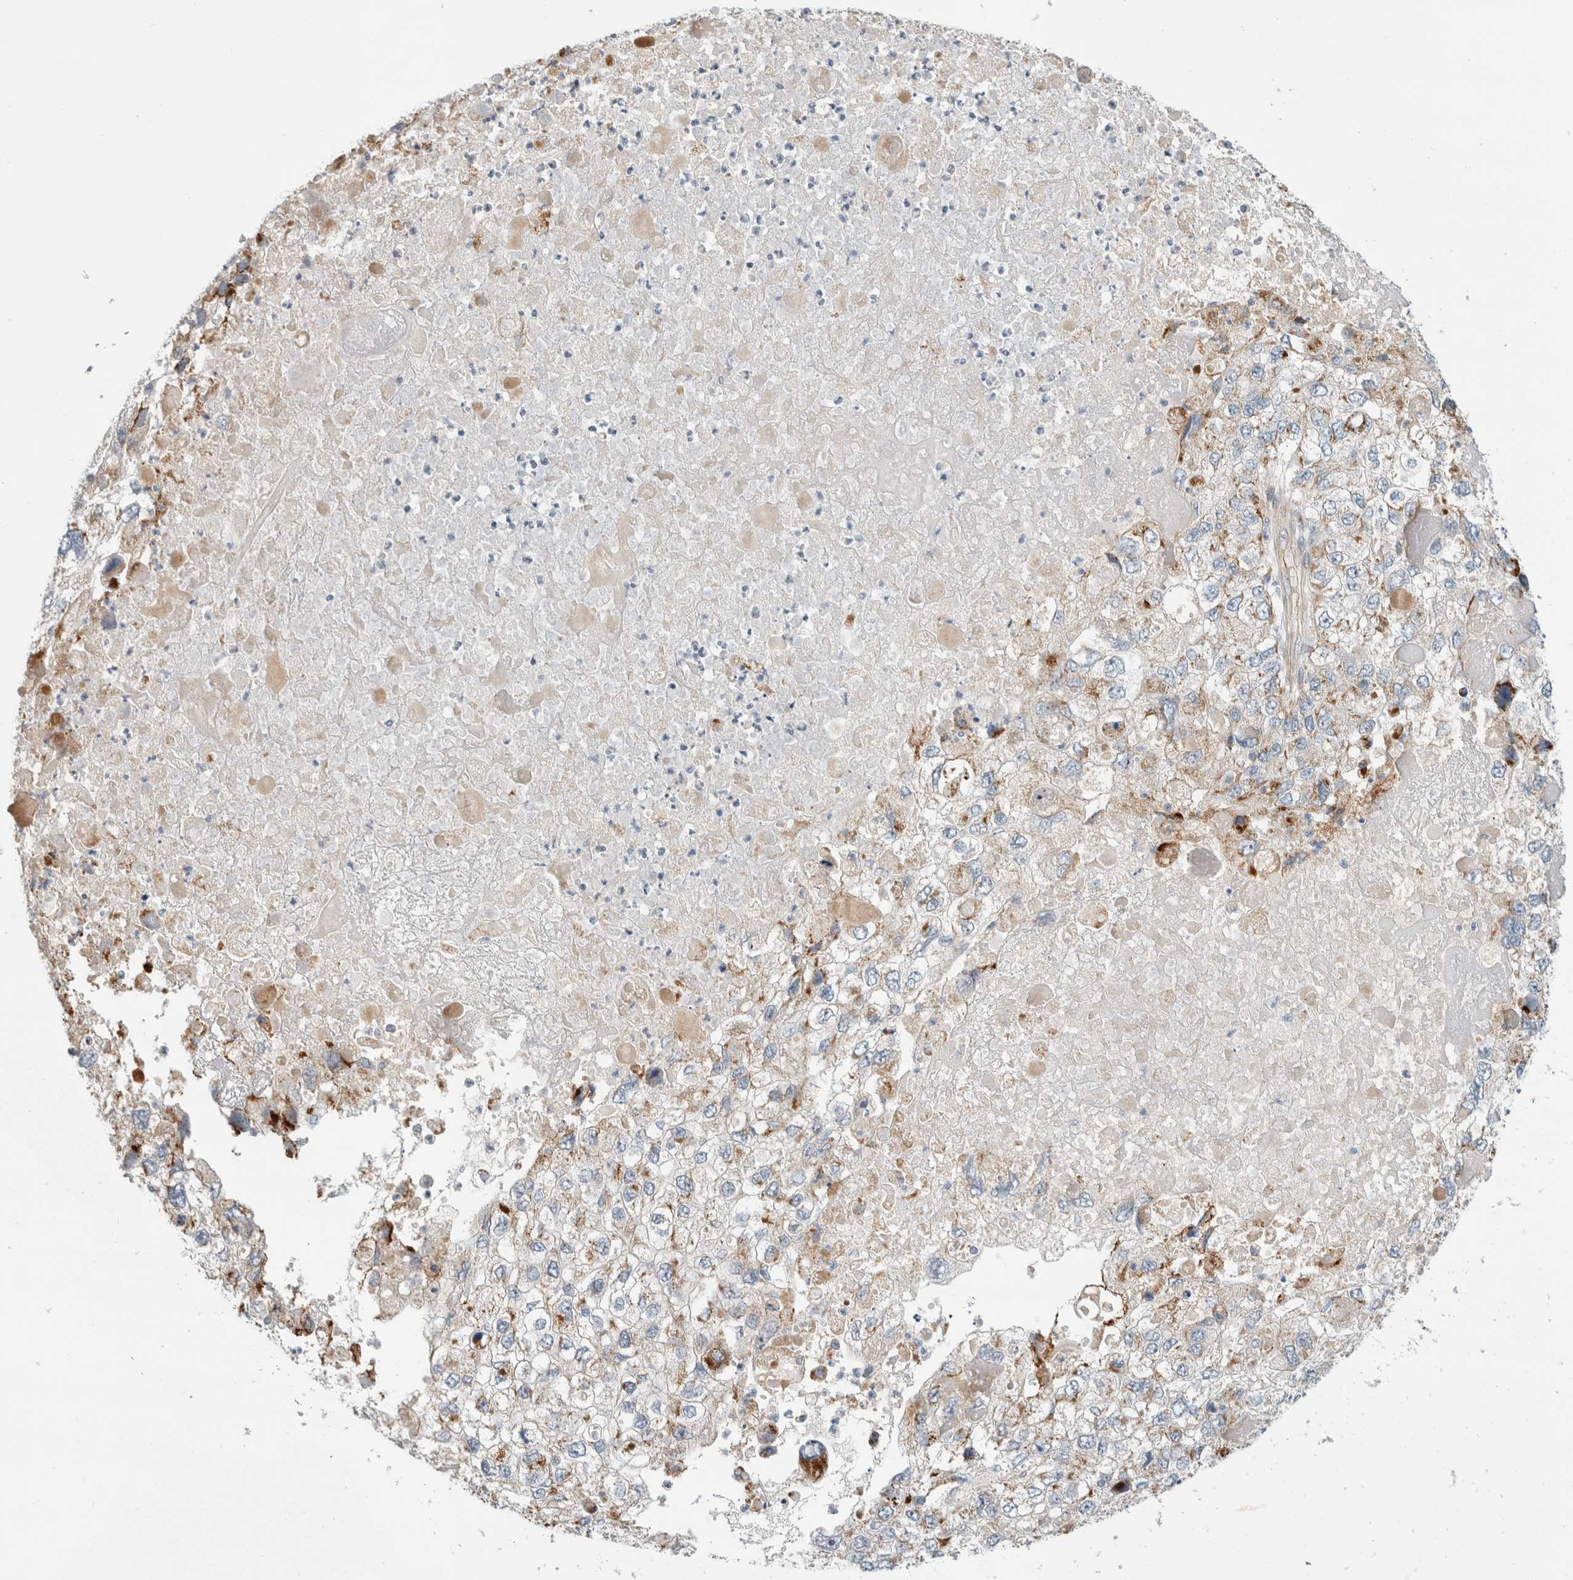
{"staining": {"intensity": "moderate", "quantity": ">75%", "location": "cytoplasmic/membranous"}, "tissue": "endometrial cancer", "cell_type": "Tumor cells", "image_type": "cancer", "snomed": [{"axis": "morphology", "description": "Adenocarcinoma, NOS"}, {"axis": "topography", "description": "Endometrium"}], "caption": "Brown immunohistochemical staining in endometrial adenocarcinoma demonstrates moderate cytoplasmic/membranous staining in about >75% of tumor cells. (Stains: DAB in brown, nuclei in blue, Microscopy: brightfield microscopy at high magnification).", "gene": "KPNA5", "patient": {"sex": "female", "age": 49}}